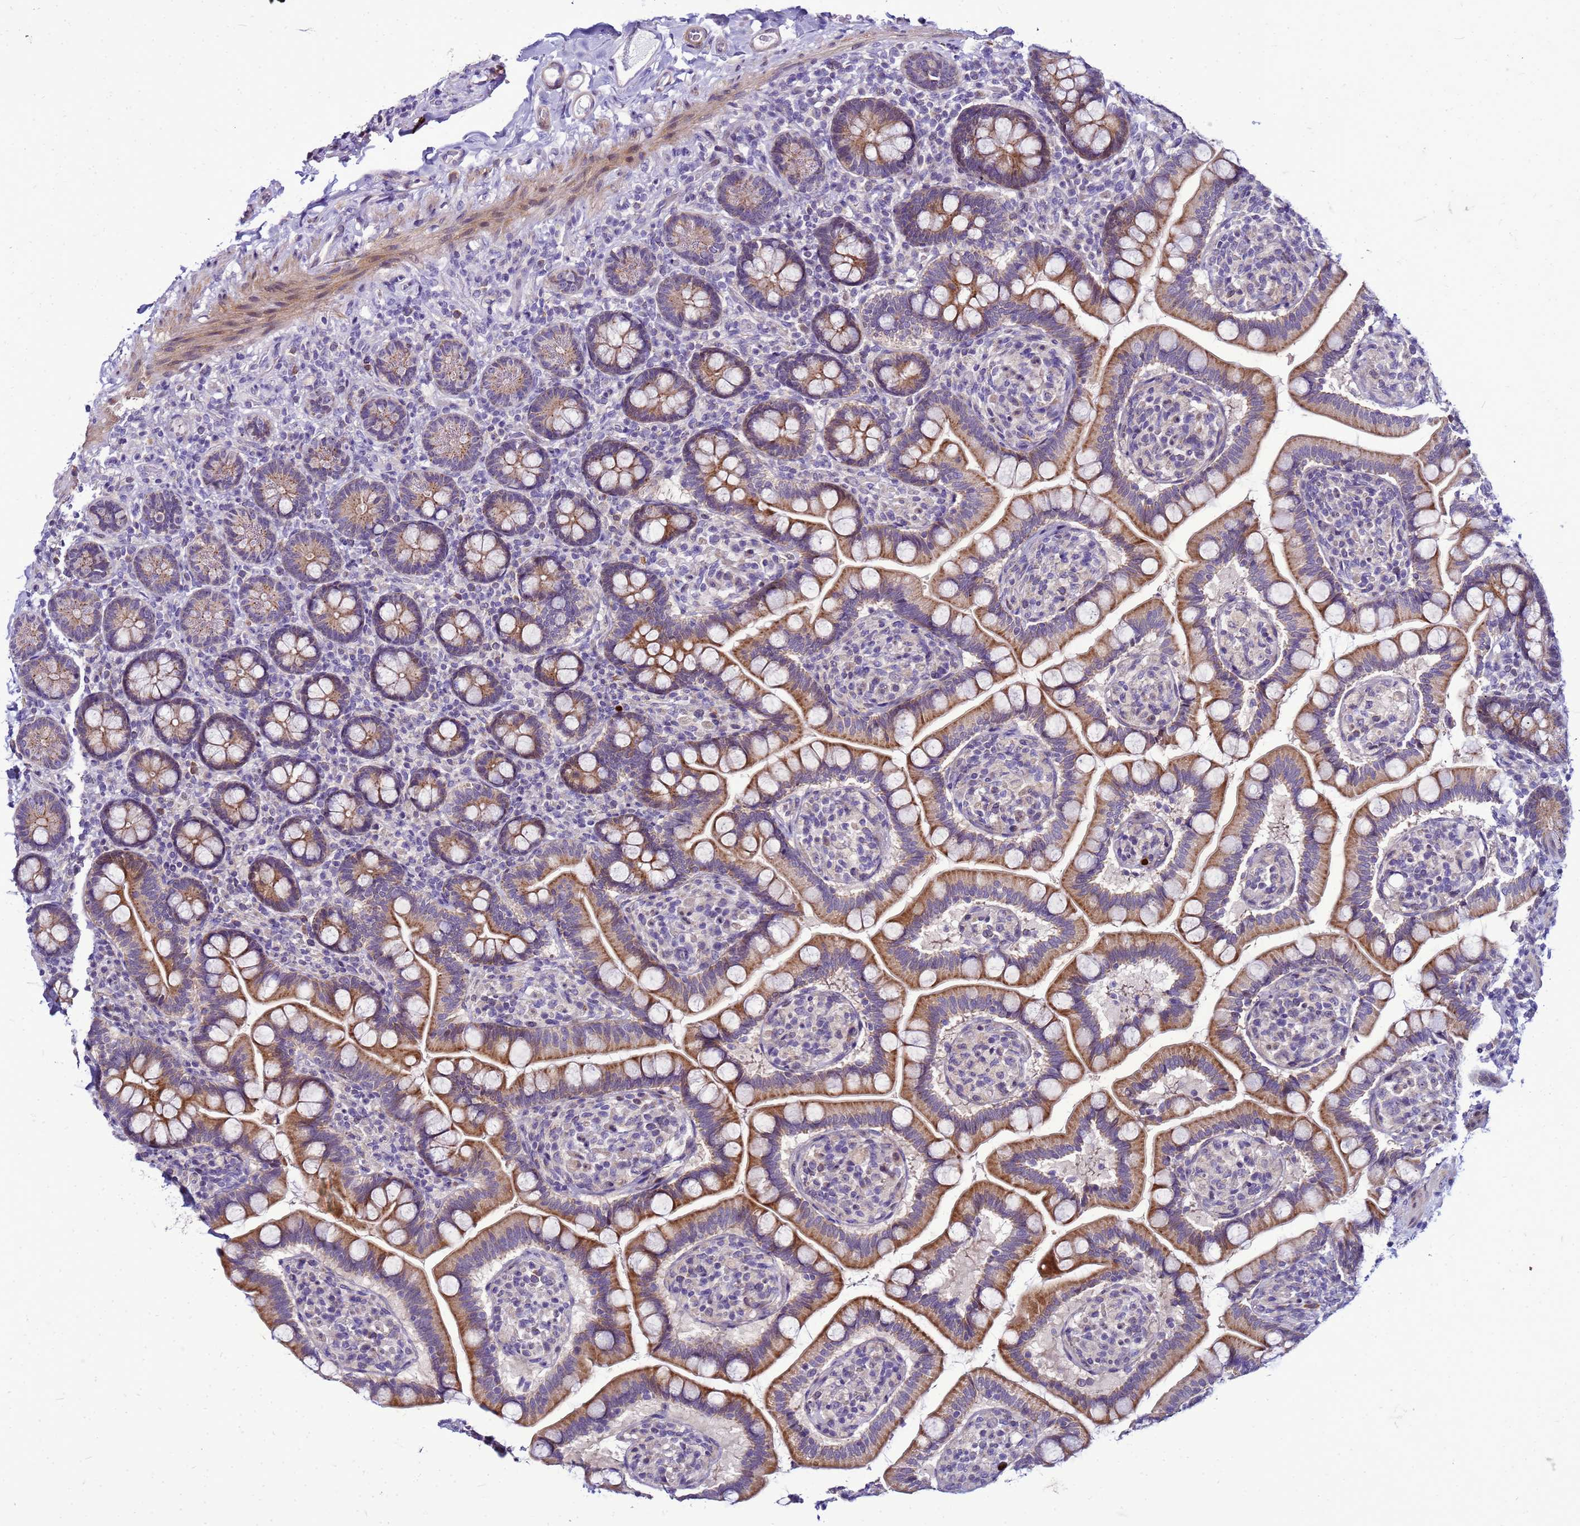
{"staining": {"intensity": "moderate", "quantity": ">75%", "location": "cytoplasmic/membranous,nuclear"}, "tissue": "small intestine", "cell_type": "Glandular cells", "image_type": "normal", "snomed": [{"axis": "morphology", "description": "Normal tissue, NOS"}, {"axis": "topography", "description": "Small intestine"}], "caption": "Brown immunohistochemical staining in benign small intestine shows moderate cytoplasmic/membranous,nuclear expression in about >75% of glandular cells.", "gene": "VPS4B", "patient": {"sex": "female", "age": 64}}